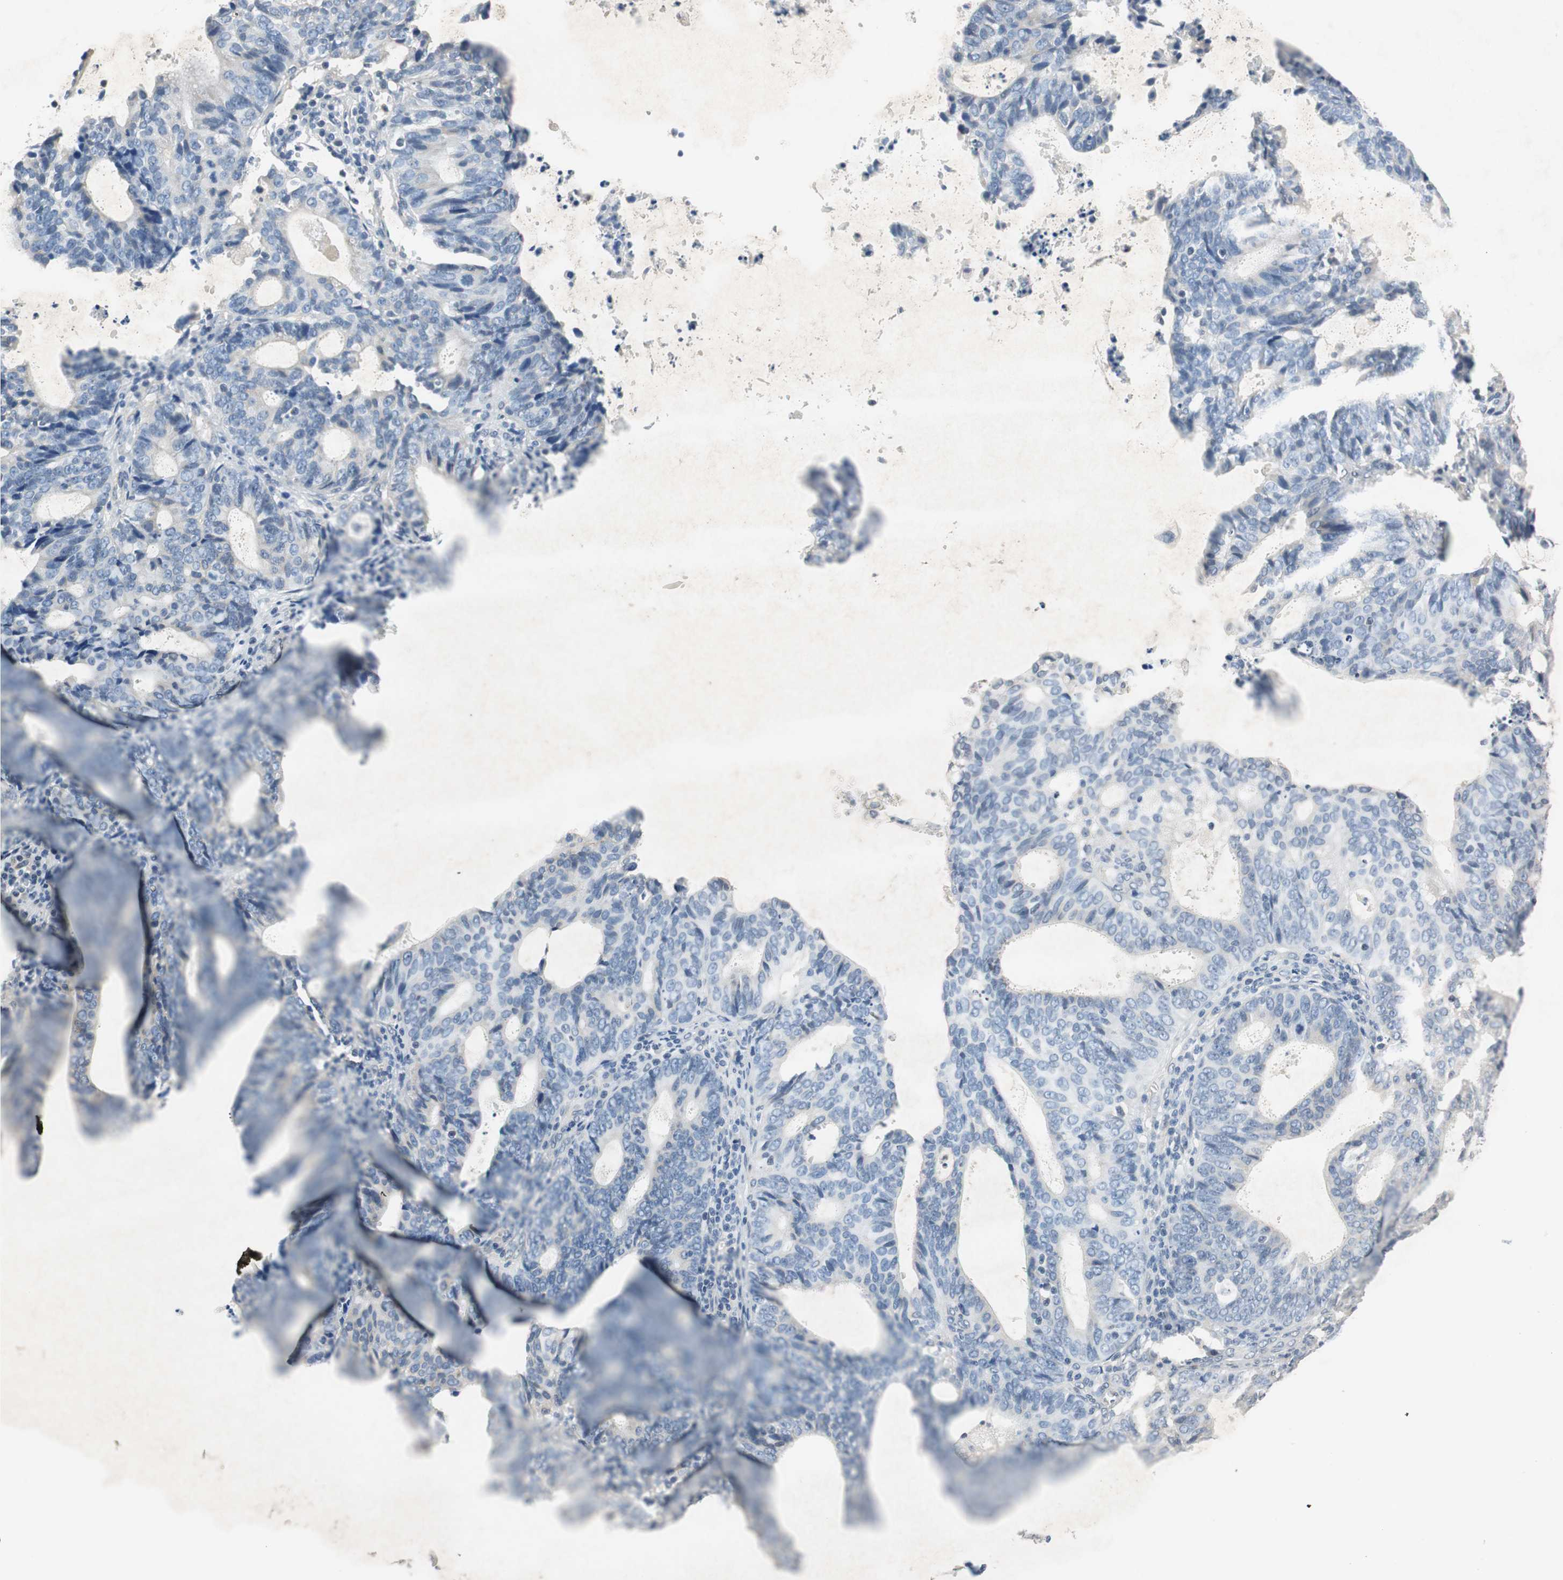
{"staining": {"intensity": "negative", "quantity": "none", "location": "none"}, "tissue": "endometrial cancer", "cell_type": "Tumor cells", "image_type": "cancer", "snomed": [{"axis": "morphology", "description": "Adenocarcinoma, NOS"}, {"axis": "topography", "description": "Uterus"}], "caption": "A high-resolution image shows immunohistochemistry (IHC) staining of endometrial cancer, which displays no significant positivity in tumor cells. (Brightfield microscopy of DAB immunohistochemistry (IHC) at high magnification).", "gene": "ALDH4A1", "patient": {"sex": "female", "age": 83}}